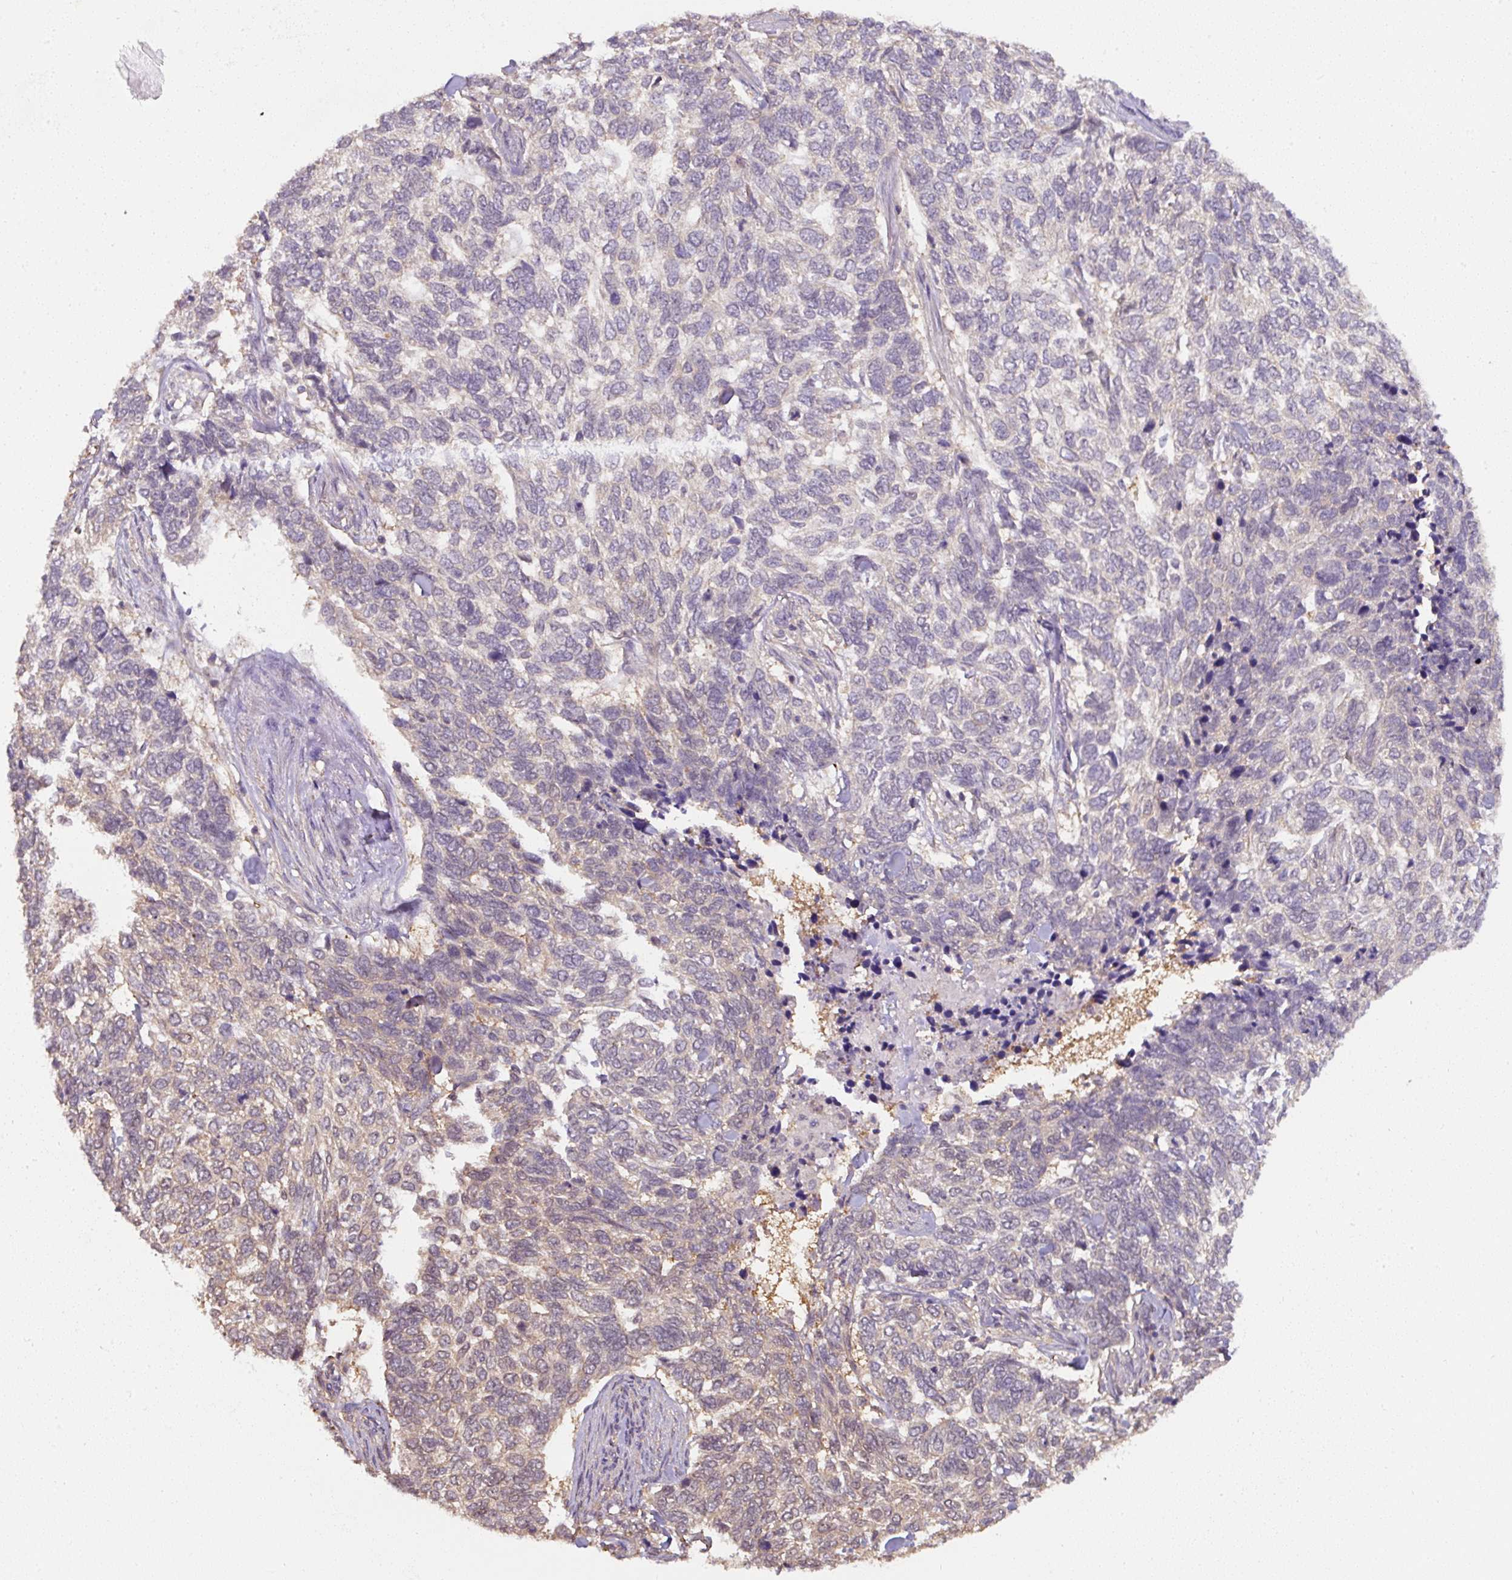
{"staining": {"intensity": "weak", "quantity": "<25%", "location": "cytoplasmic/membranous"}, "tissue": "skin cancer", "cell_type": "Tumor cells", "image_type": "cancer", "snomed": [{"axis": "morphology", "description": "Basal cell carcinoma"}, {"axis": "topography", "description": "Skin"}], "caption": "Tumor cells are negative for protein expression in human basal cell carcinoma (skin).", "gene": "ST13", "patient": {"sex": "female", "age": 65}}